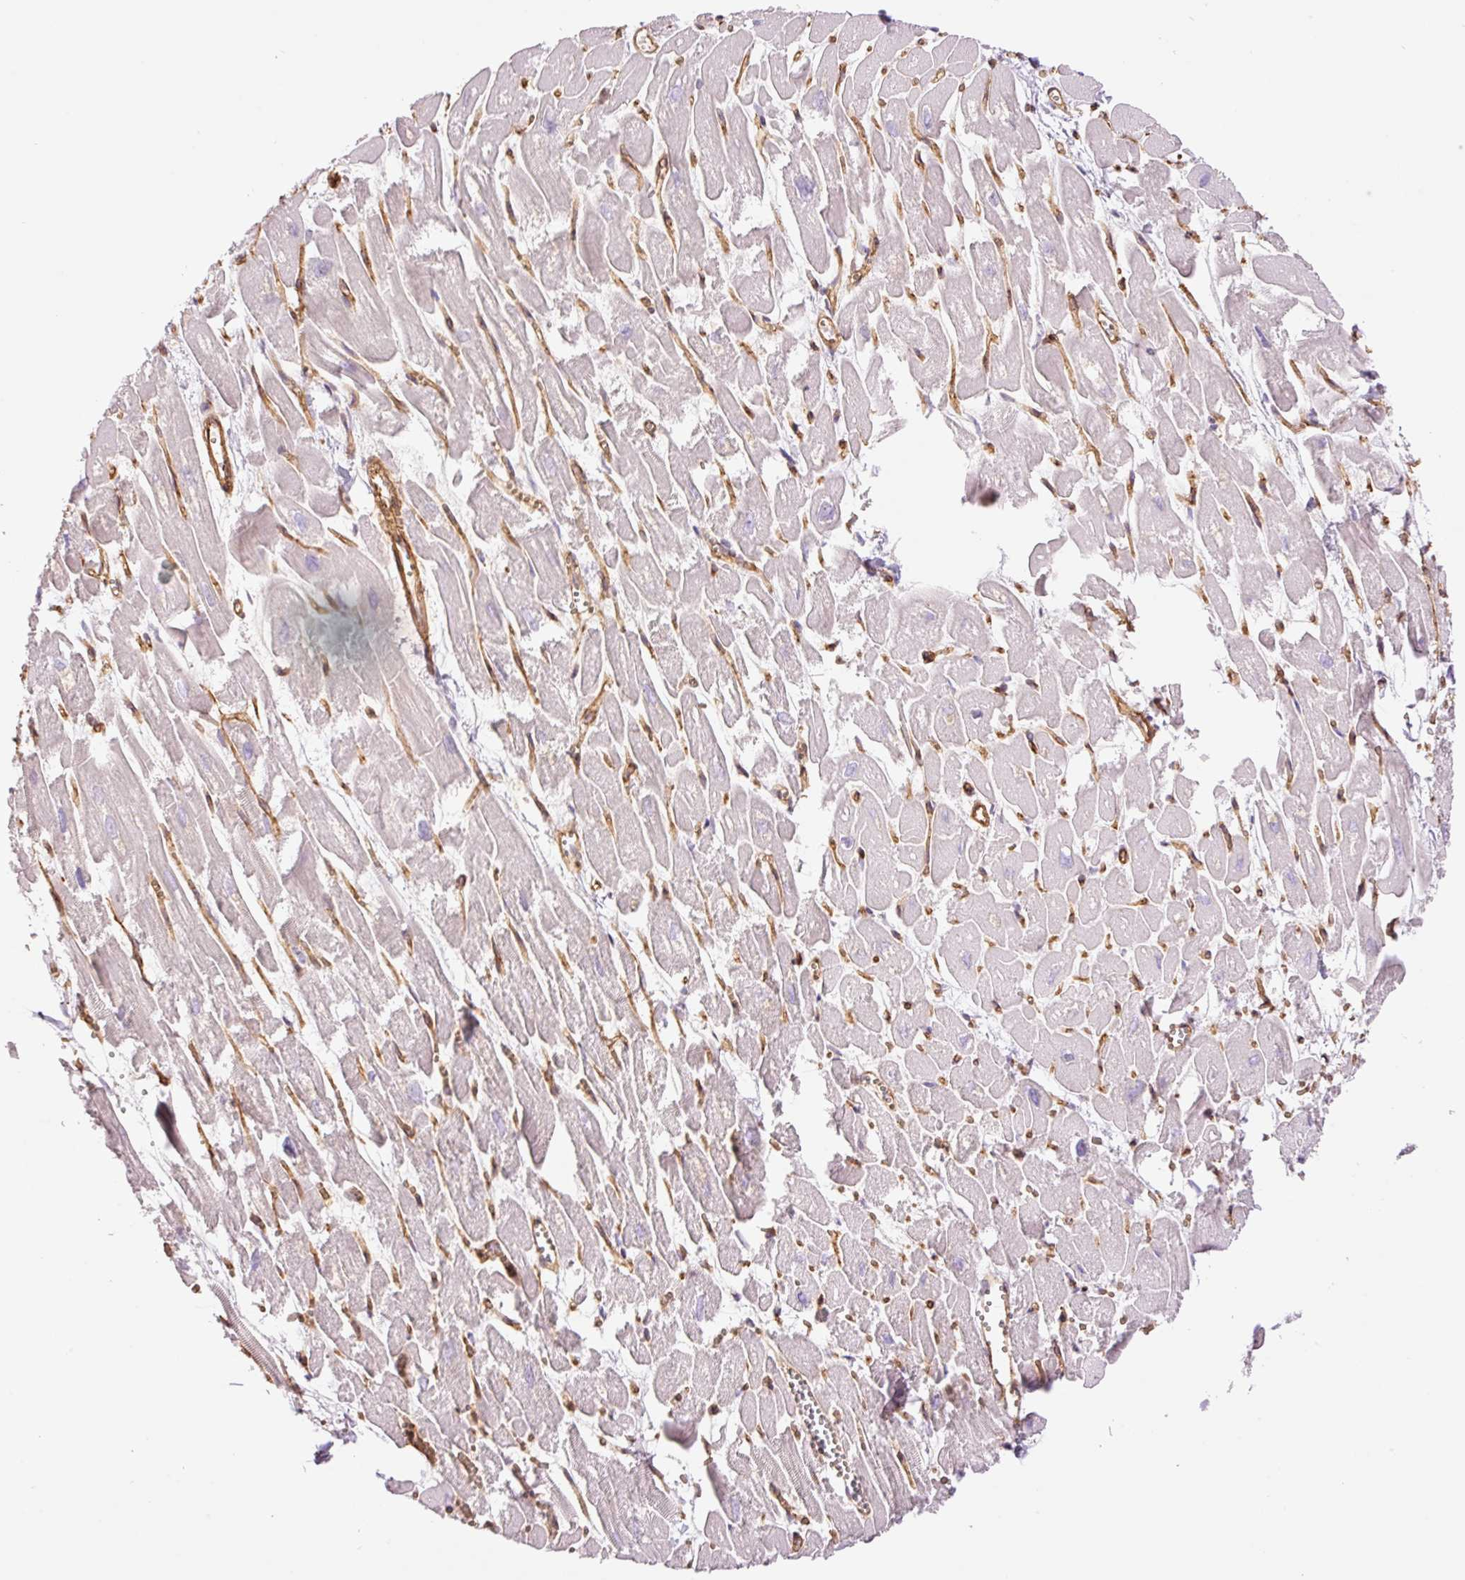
{"staining": {"intensity": "negative", "quantity": "none", "location": "none"}, "tissue": "heart muscle", "cell_type": "Cardiomyocytes", "image_type": "normal", "snomed": [{"axis": "morphology", "description": "Normal tissue, NOS"}, {"axis": "topography", "description": "Heart"}], "caption": "Protein analysis of benign heart muscle exhibits no significant expression in cardiomyocytes. The staining was performed using DAB (3,3'-diaminobenzidine) to visualize the protein expression in brown, while the nuclei were stained in blue with hematoxylin (Magnification: 20x).", "gene": "PPP1R1B", "patient": {"sex": "male", "age": 54}}